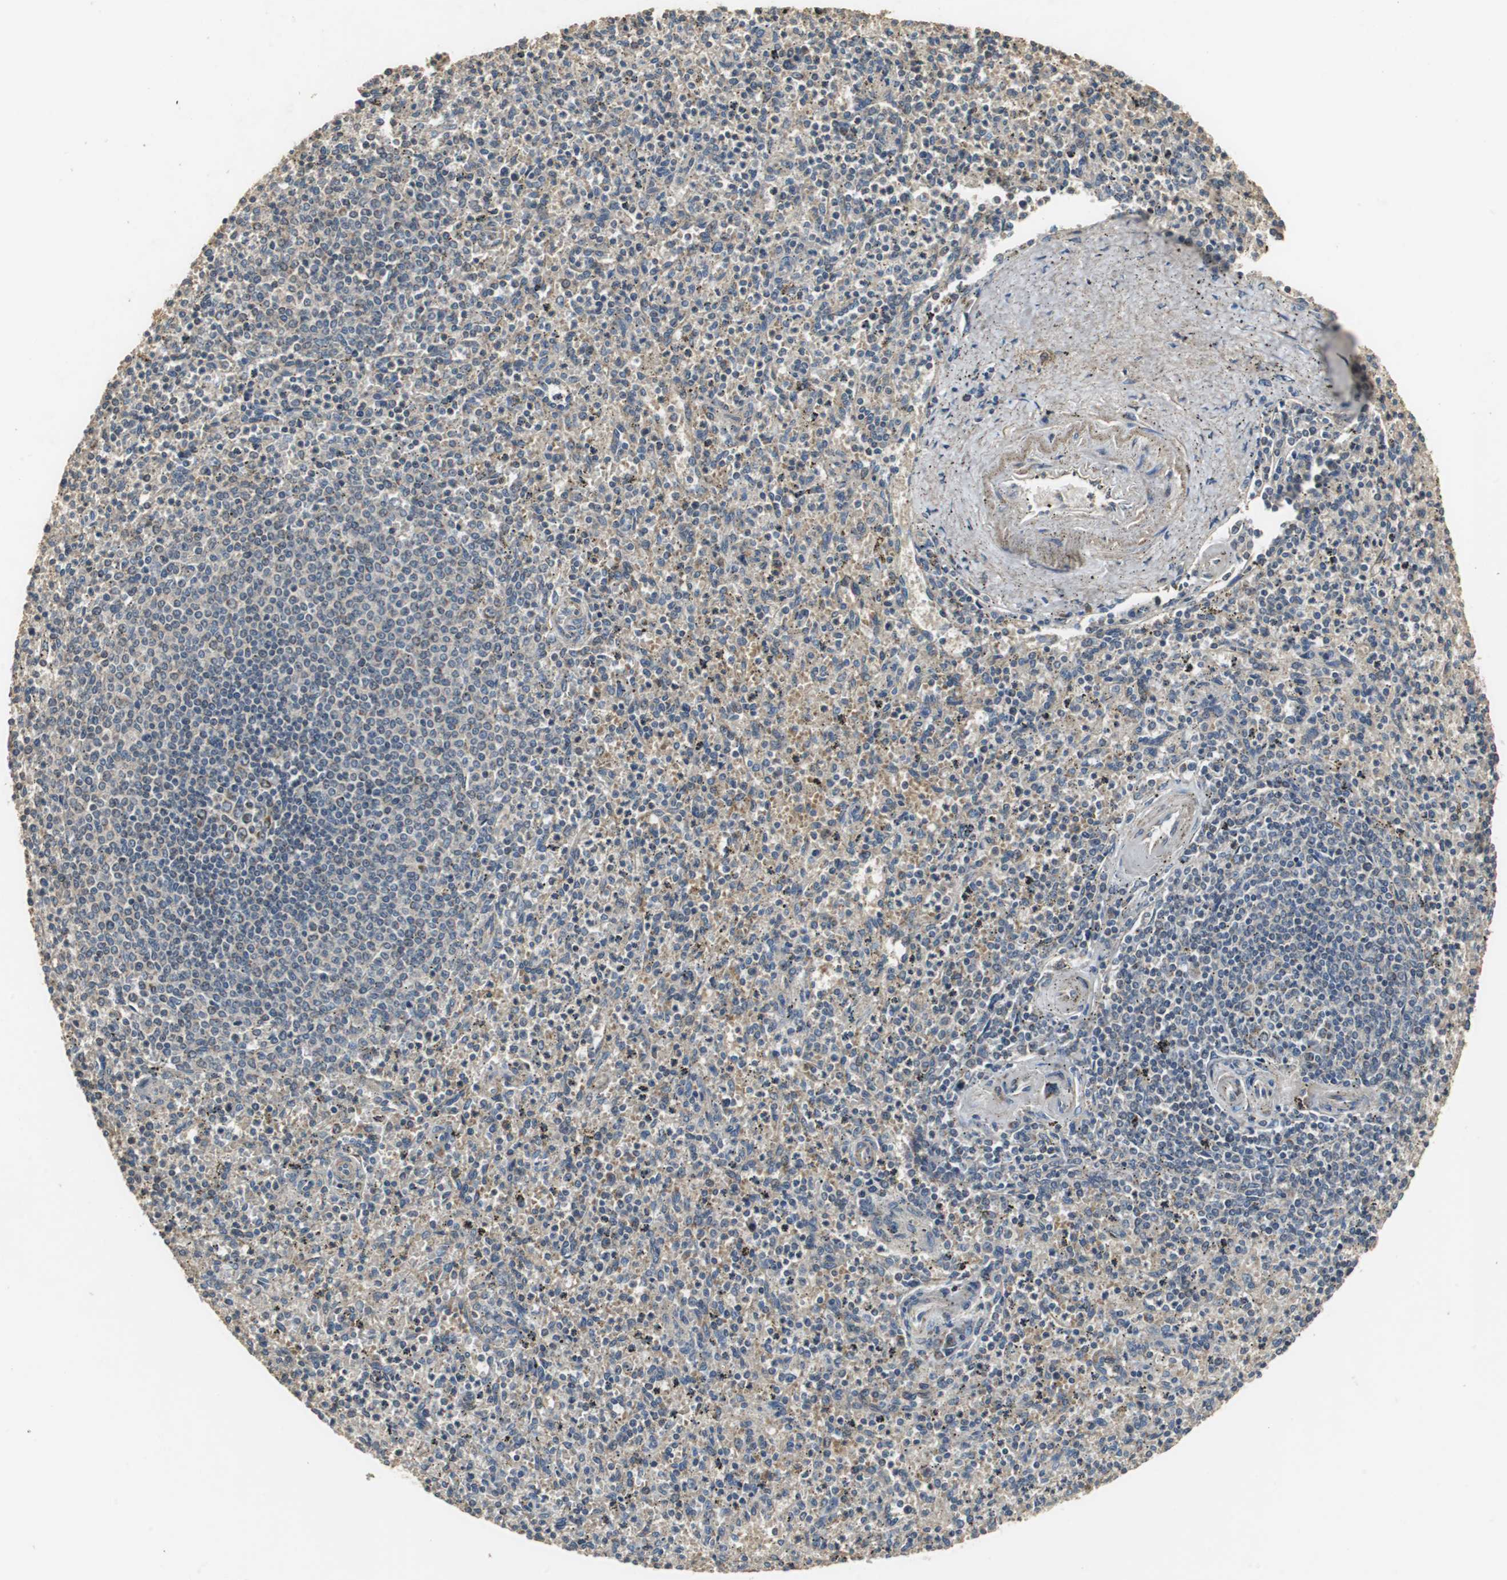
{"staining": {"intensity": "weak", "quantity": "<25%", "location": "cytoplasmic/membranous"}, "tissue": "spleen", "cell_type": "Cells in red pulp", "image_type": "normal", "snomed": [{"axis": "morphology", "description": "Normal tissue, NOS"}, {"axis": "topography", "description": "Spleen"}], "caption": "The image exhibits no staining of cells in red pulp in benign spleen.", "gene": "NNT", "patient": {"sex": "male", "age": 72}}